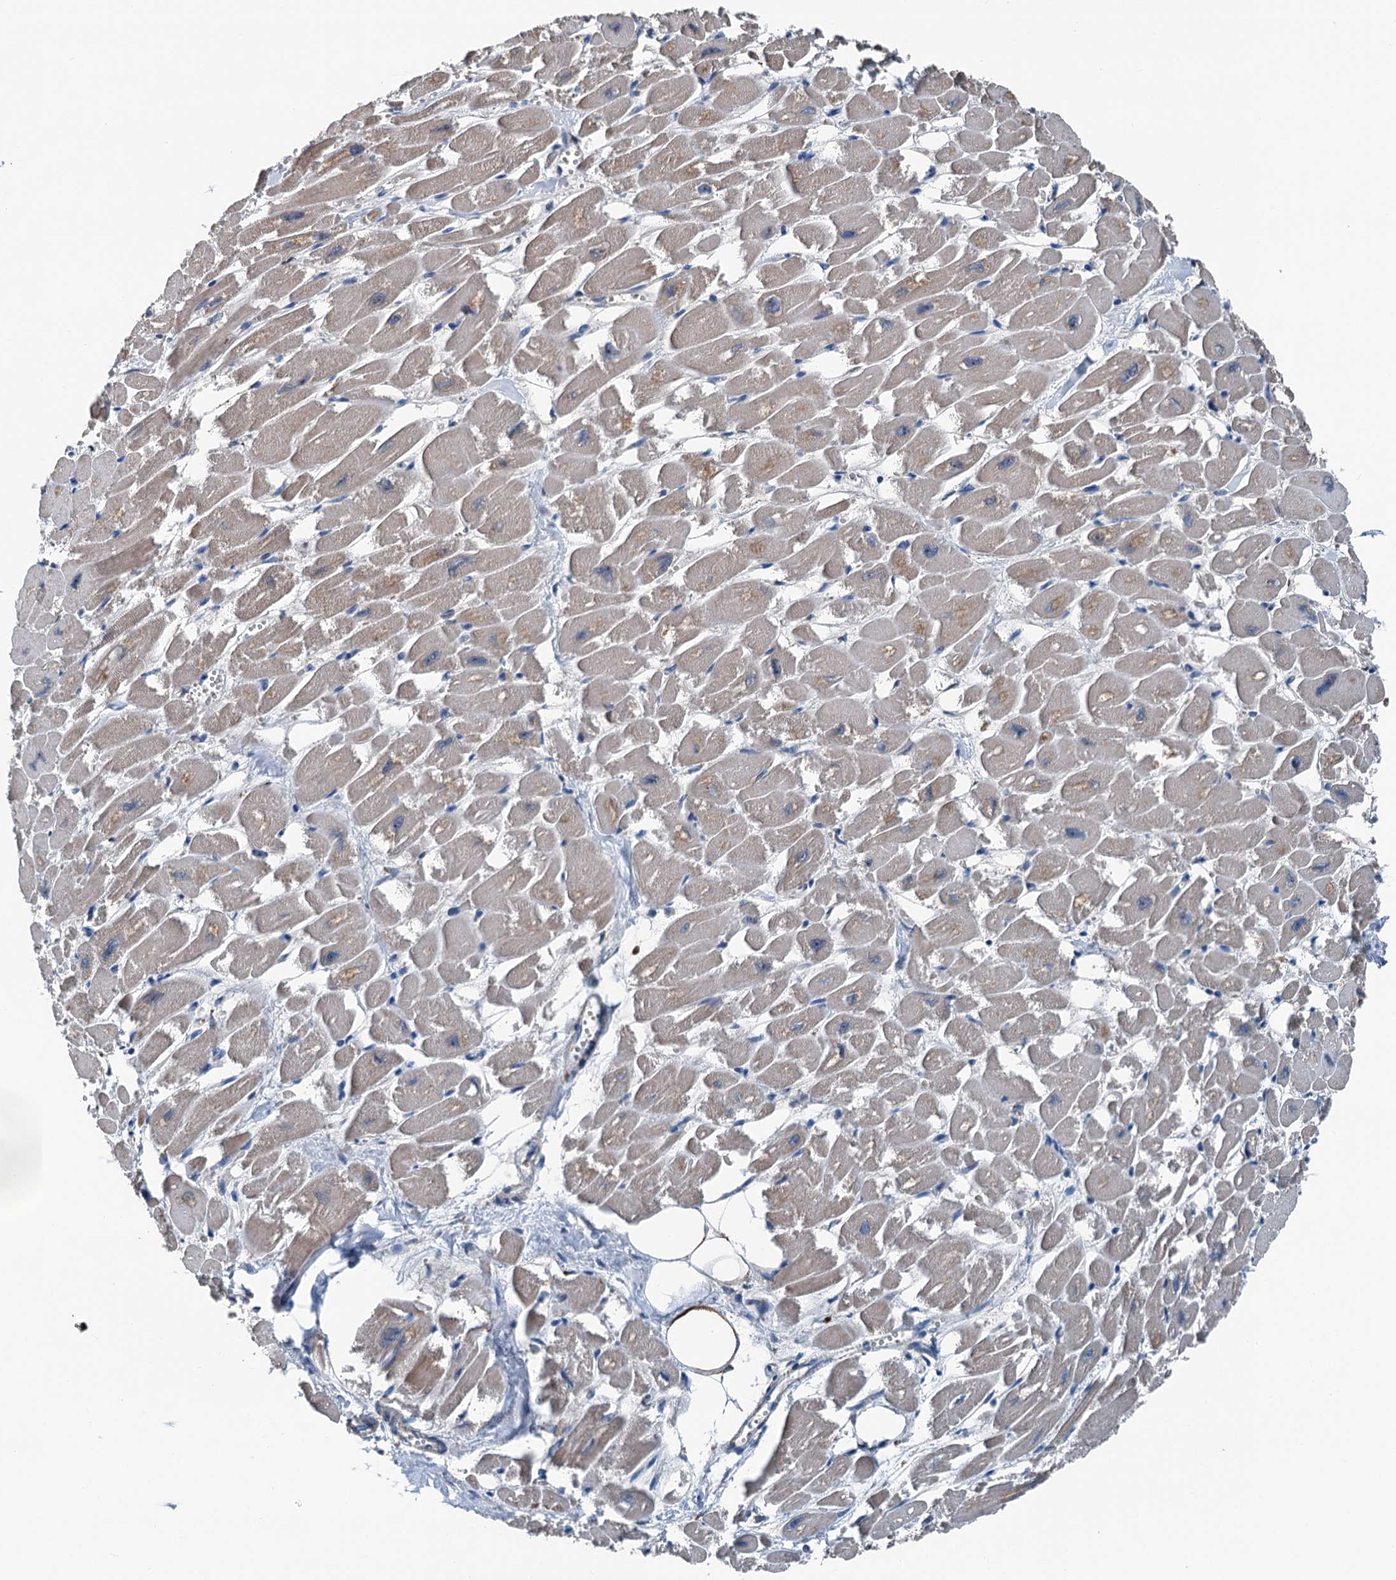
{"staining": {"intensity": "moderate", "quantity": "25%-75%", "location": "cytoplasmic/membranous"}, "tissue": "heart muscle", "cell_type": "Cardiomyocytes", "image_type": "normal", "snomed": [{"axis": "morphology", "description": "Normal tissue, NOS"}, {"axis": "topography", "description": "Heart"}], "caption": "Immunohistochemistry (DAB (3,3'-diaminobenzidine)) staining of unremarkable heart muscle demonstrates moderate cytoplasmic/membranous protein positivity in about 25%-75% of cardiomyocytes. Using DAB (brown) and hematoxylin (blue) stains, captured at high magnification using brightfield microscopy.", "gene": "TRPT1", "patient": {"sex": "male", "age": 54}}